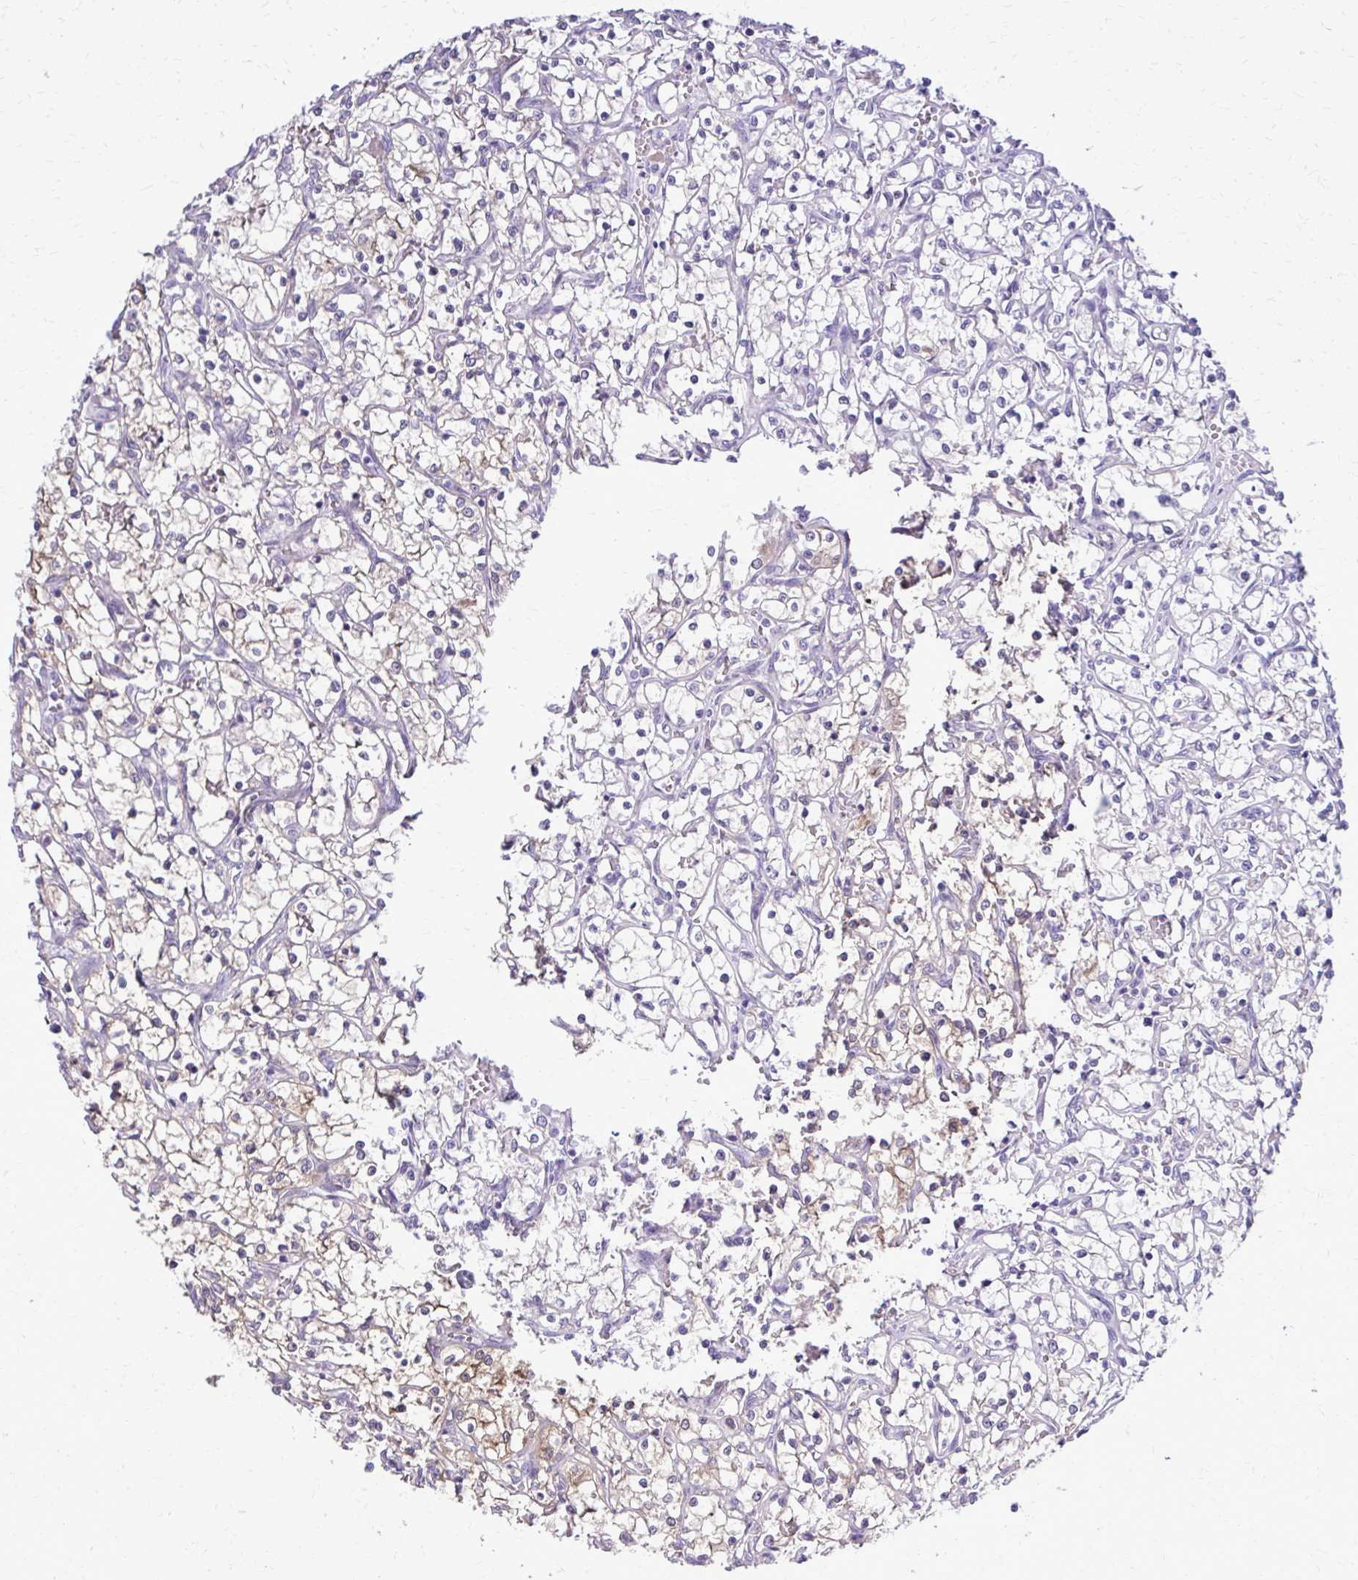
{"staining": {"intensity": "moderate", "quantity": "<25%", "location": "cytoplasmic/membranous"}, "tissue": "renal cancer", "cell_type": "Tumor cells", "image_type": "cancer", "snomed": [{"axis": "morphology", "description": "Adenocarcinoma, NOS"}, {"axis": "topography", "description": "Kidney"}], "caption": "The photomicrograph shows immunohistochemical staining of renal cancer (adenocarcinoma). There is moderate cytoplasmic/membranous expression is appreciated in approximately <25% of tumor cells. (DAB (3,3'-diaminobenzidine) = brown stain, brightfield microscopy at high magnification).", "gene": "RASL11B", "patient": {"sex": "female", "age": 69}}